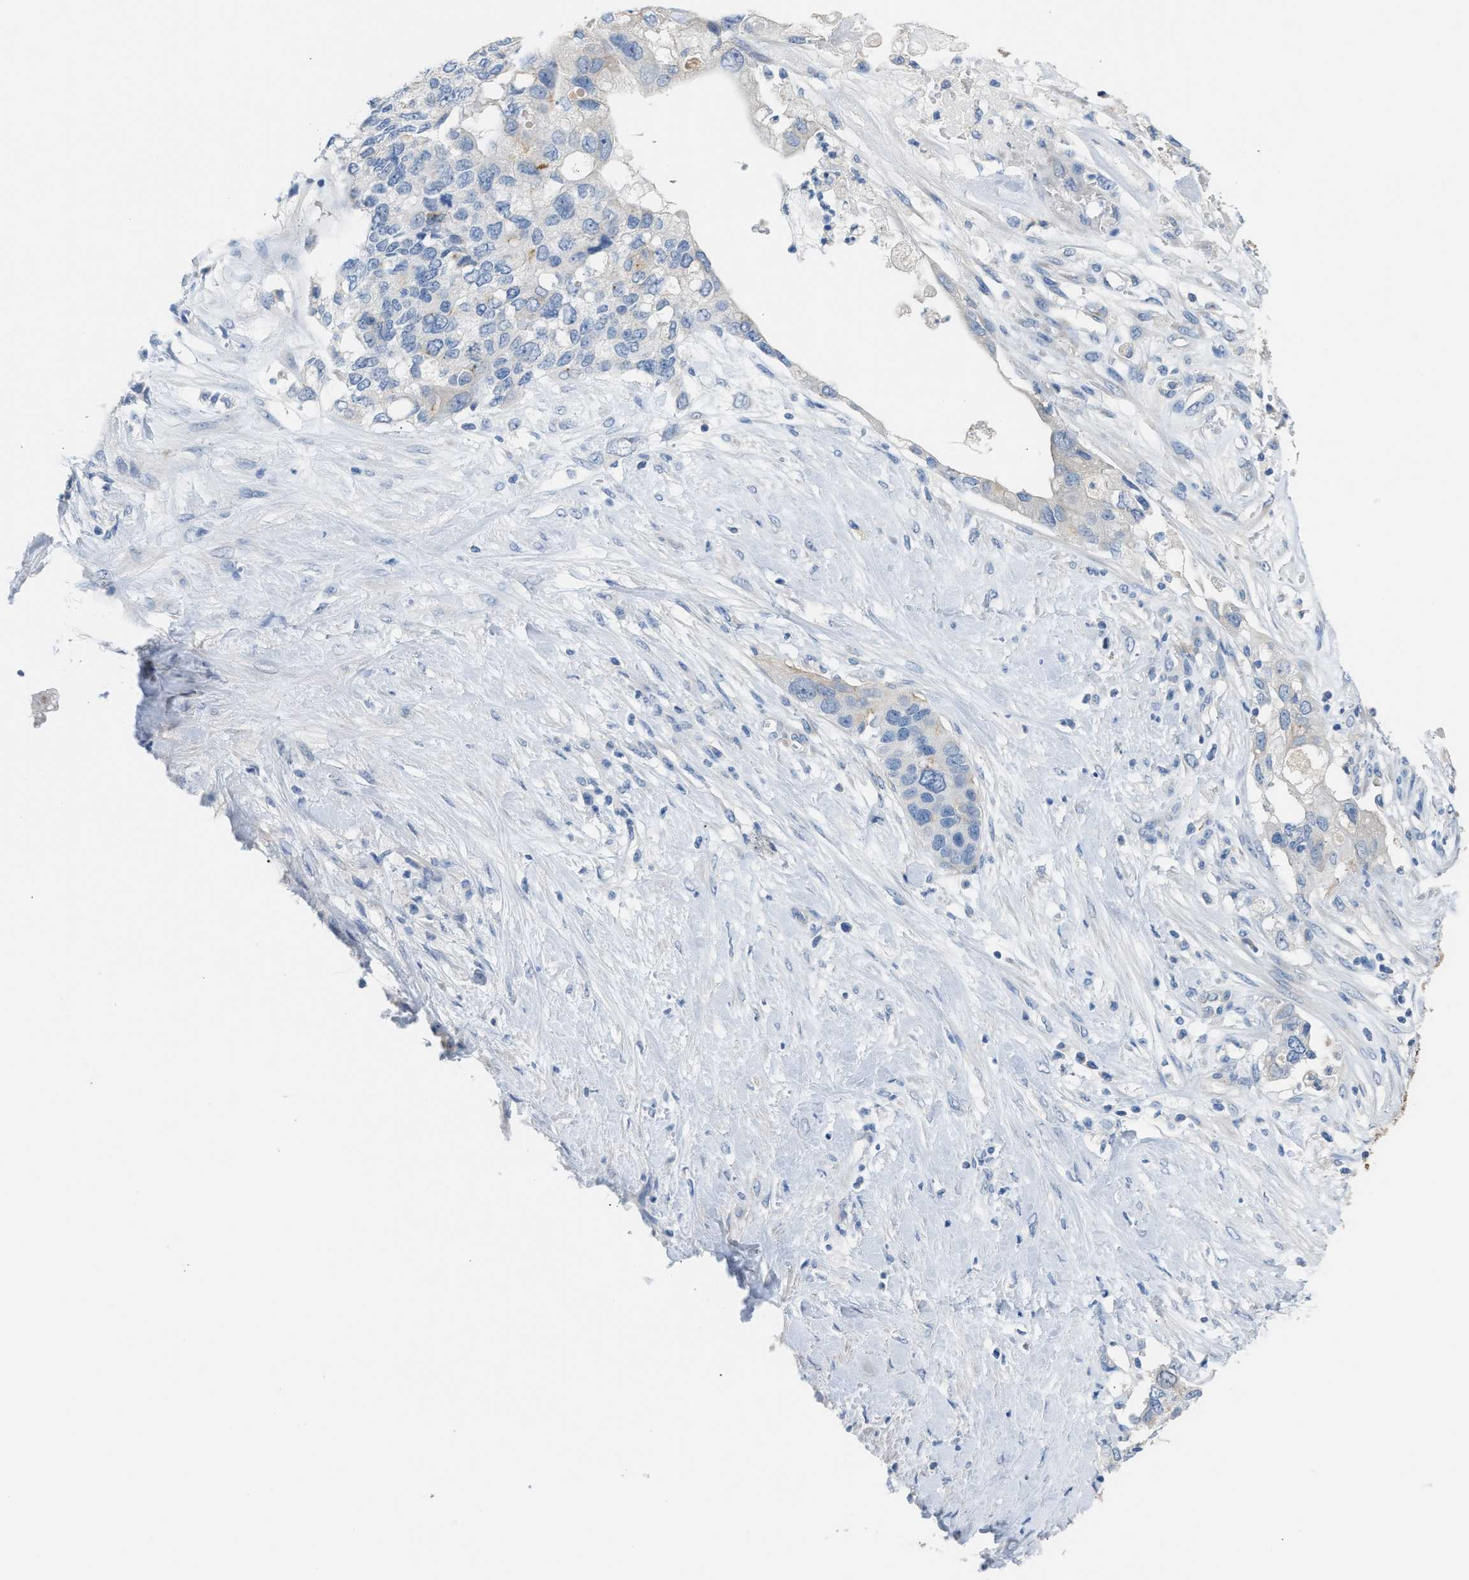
{"staining": {"intensity": "negative", "quantity": "none", "location": "none"}, "tissue": "pancreatic cancer", "cell_type": "Tumor cells", "image_type": "cancer", "snomed": [{"axis": "morphology", "description": "Adenocarcinoma, NOS"}, {"axis": "topography", "description": "Pancreas"}], "caption": "This is an immunohistochemistry micrograph of human adenocarcinoma (pancreatic). There is no positivity in tumor cells.", "gene": "ERBB2", "patient": {"sex": "female", "age": 56}}